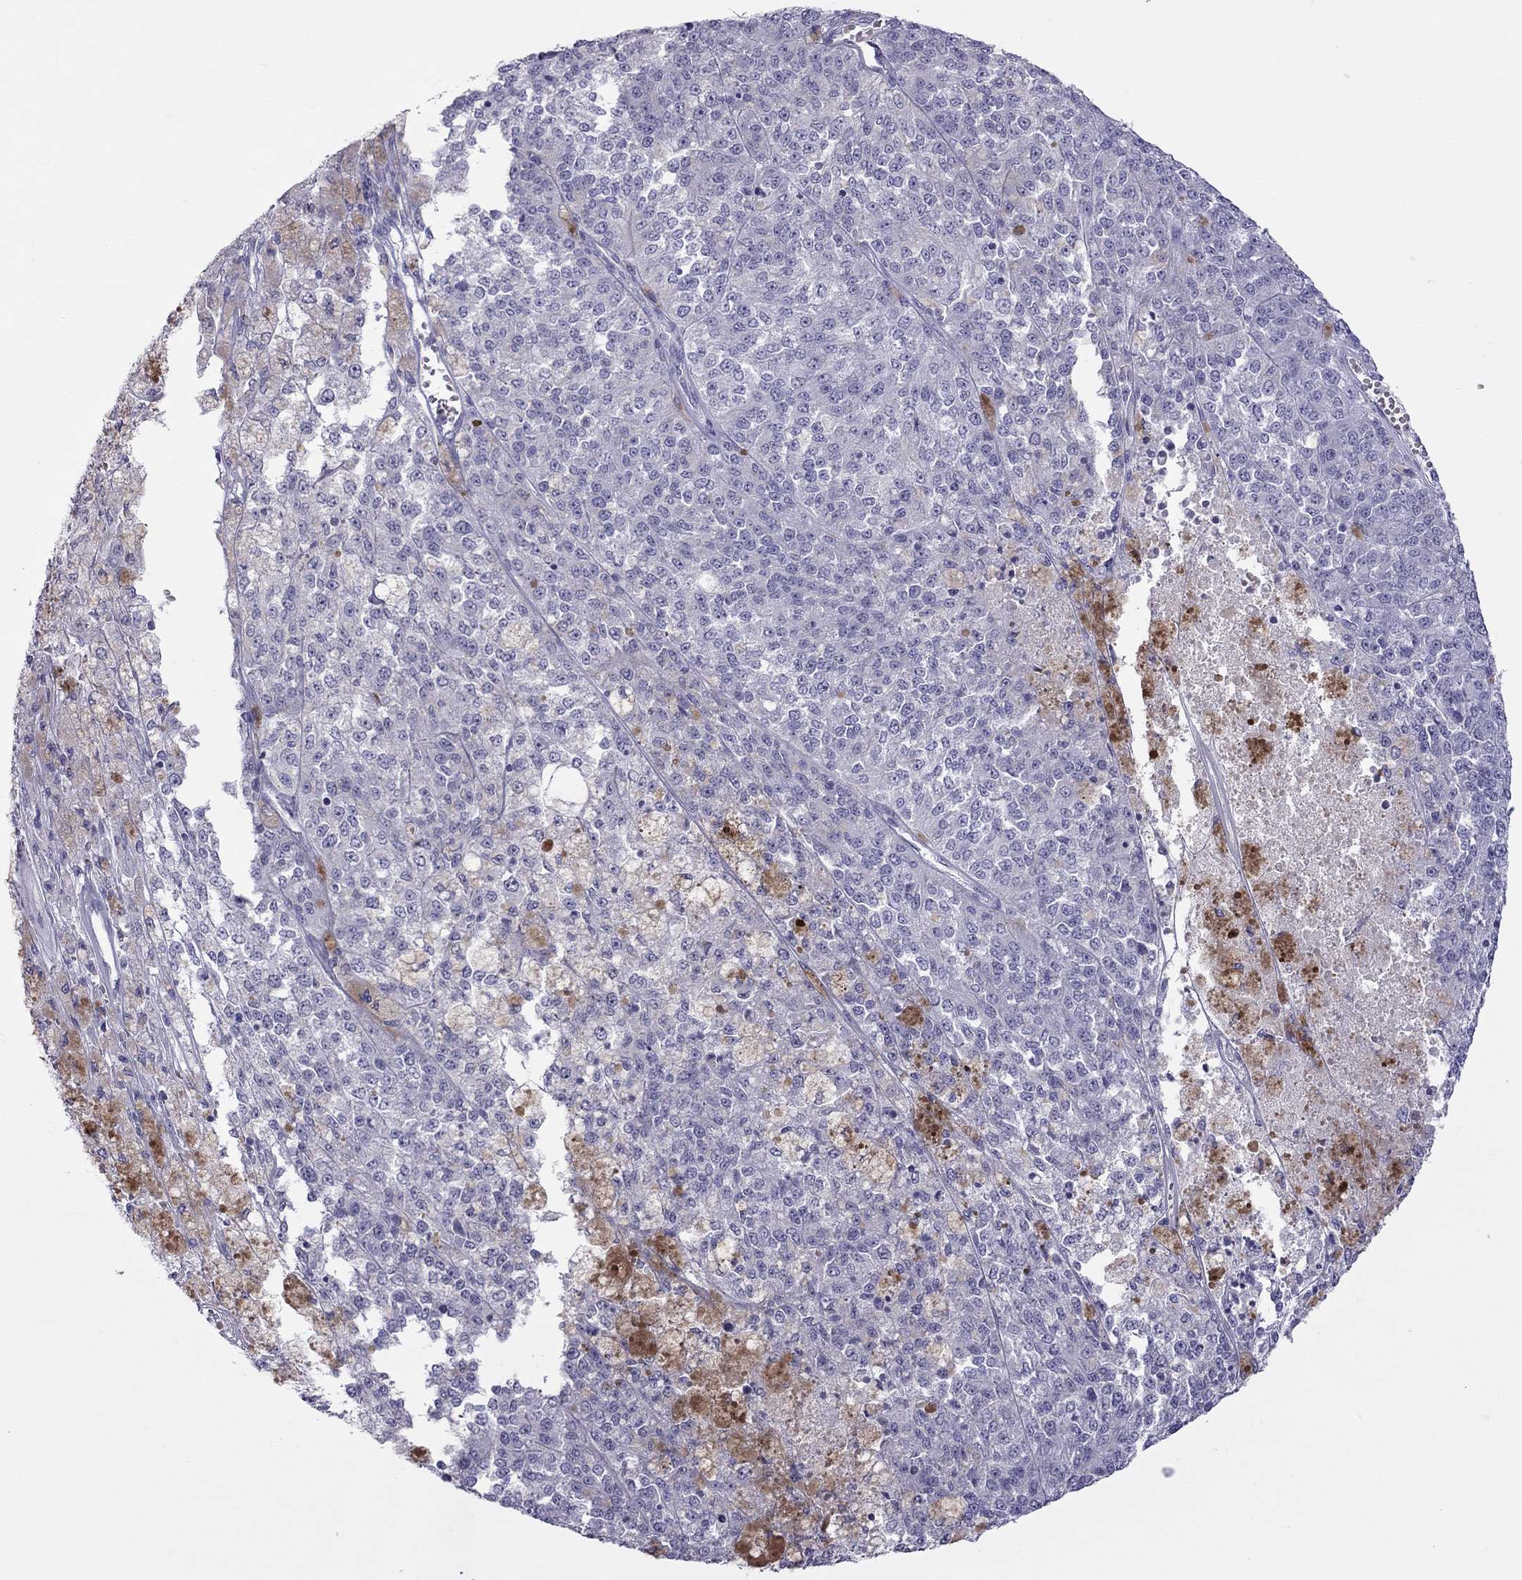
{"staining": {"intensity": "negative", "quantity": "none", "location": "none"}, "tissue": "melanoma", "cell_type": "Tumor cells", "image_type": "cancer", "snomed": [{"axis": "morphology", "description": "Malignant melanoma, Metastatic site"}, {"axis": "topography", "description": "Lymph node"}], "caption": "Tumor cells show no significant expression in malignant melanoma (metastatic site).", "gene": "TEX14", "patient": {"sex": "female", "age": 64}}